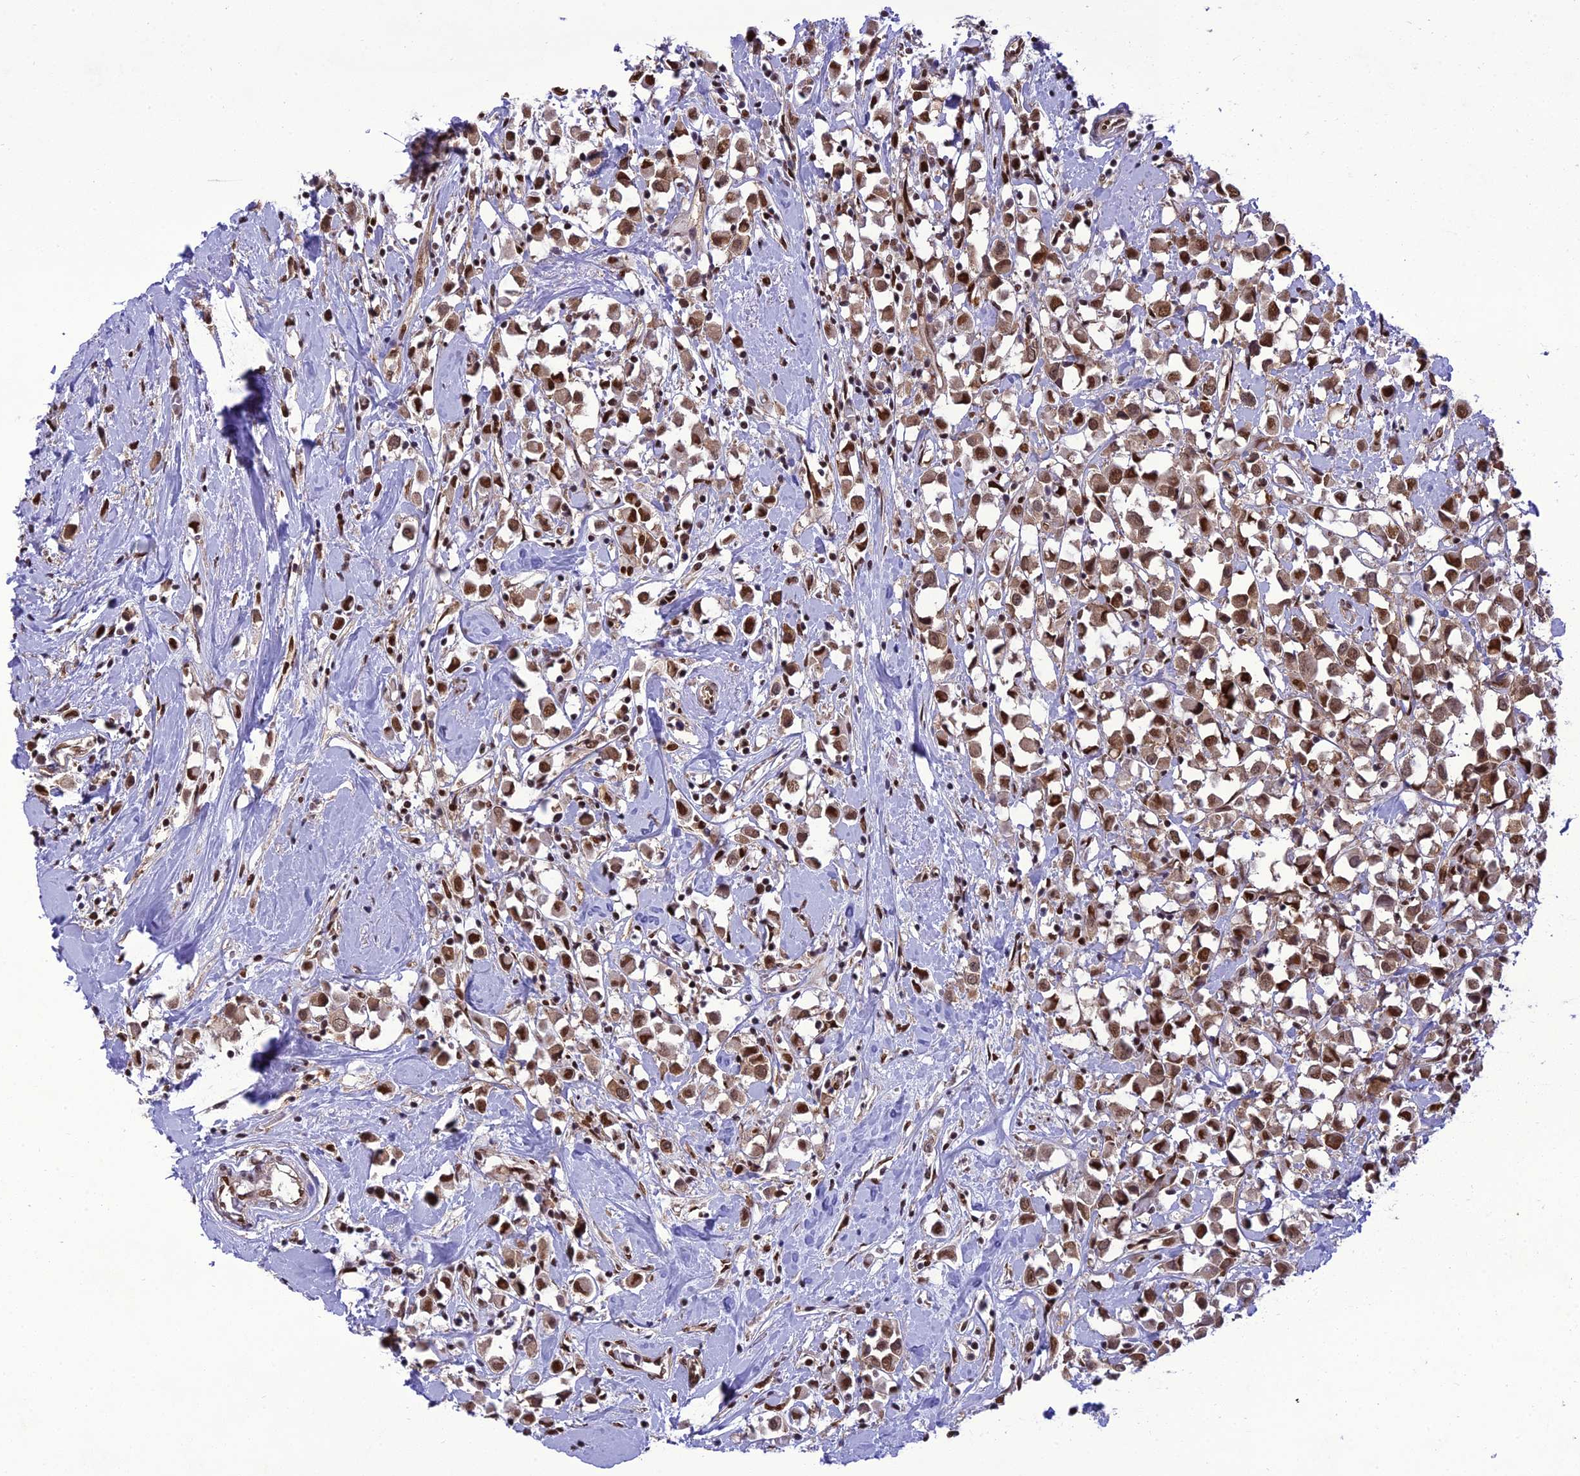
{"staining": {"intensity": "moderate", "quantity": ">75%", "location": "cytoplasmic/membranous,nuclear"}, "tissue": "breast cancer", "cell_type": "Tumor cells", "image_type": "cancer", "snomed": [{"axis": "morphology", "description": "Duct carcinoma"}, {"axis": "topography", "description": "Breast"}], "caption": "Immunohistochemical staining of infiltrating ductal carcinoma (breast) demonstrates moderate cytoplasmic/membranous and nuclear protein expression in approximately >75% of tumor cells.", "gene": "DDX1", "patient": {"sex": "female", "age": 61}}